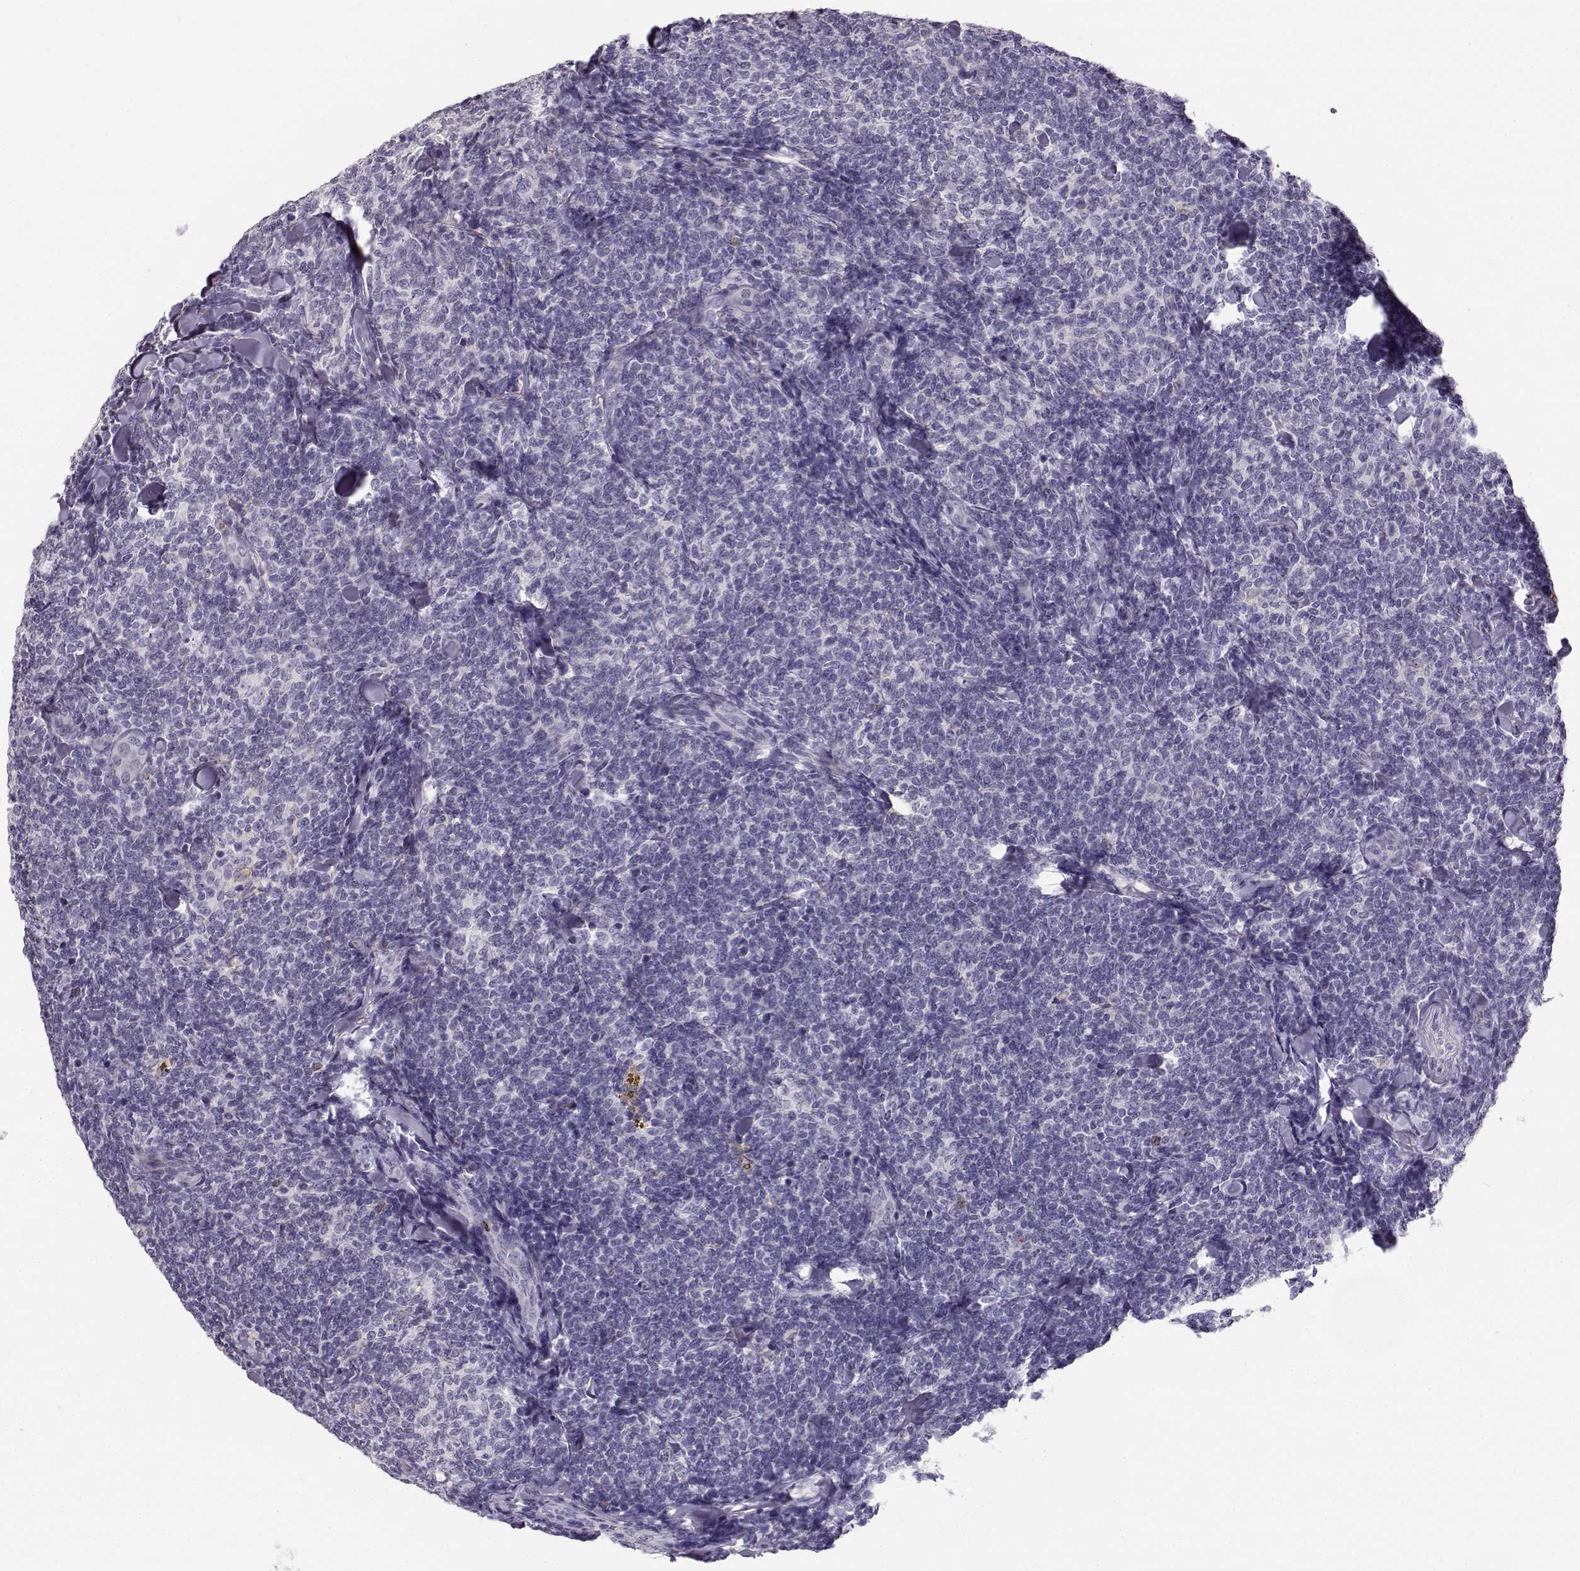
{"staining": {"intensity": "negative", "quantity": "none", "location": "none"}, "tissue": "lymphoma", "cell_type": "Tumor cells", "image_type": "cancer", "snomed": [{"axis": "morphology", "description": "Malignant lymphoma, non-Hodgkin's type, Low grade"}, {"axis": "topography", "description": "Lymph node"}], "caption": "DAB (3,3'-diaminobenzidine) immunohistochemical staining of lymphoma shows no significant positivity in tumor cells. (DAB immunohistochemistry (IHC), high magnification).", "gene": "NUTM1", "patient": {"sex": "female", "age": 56}}